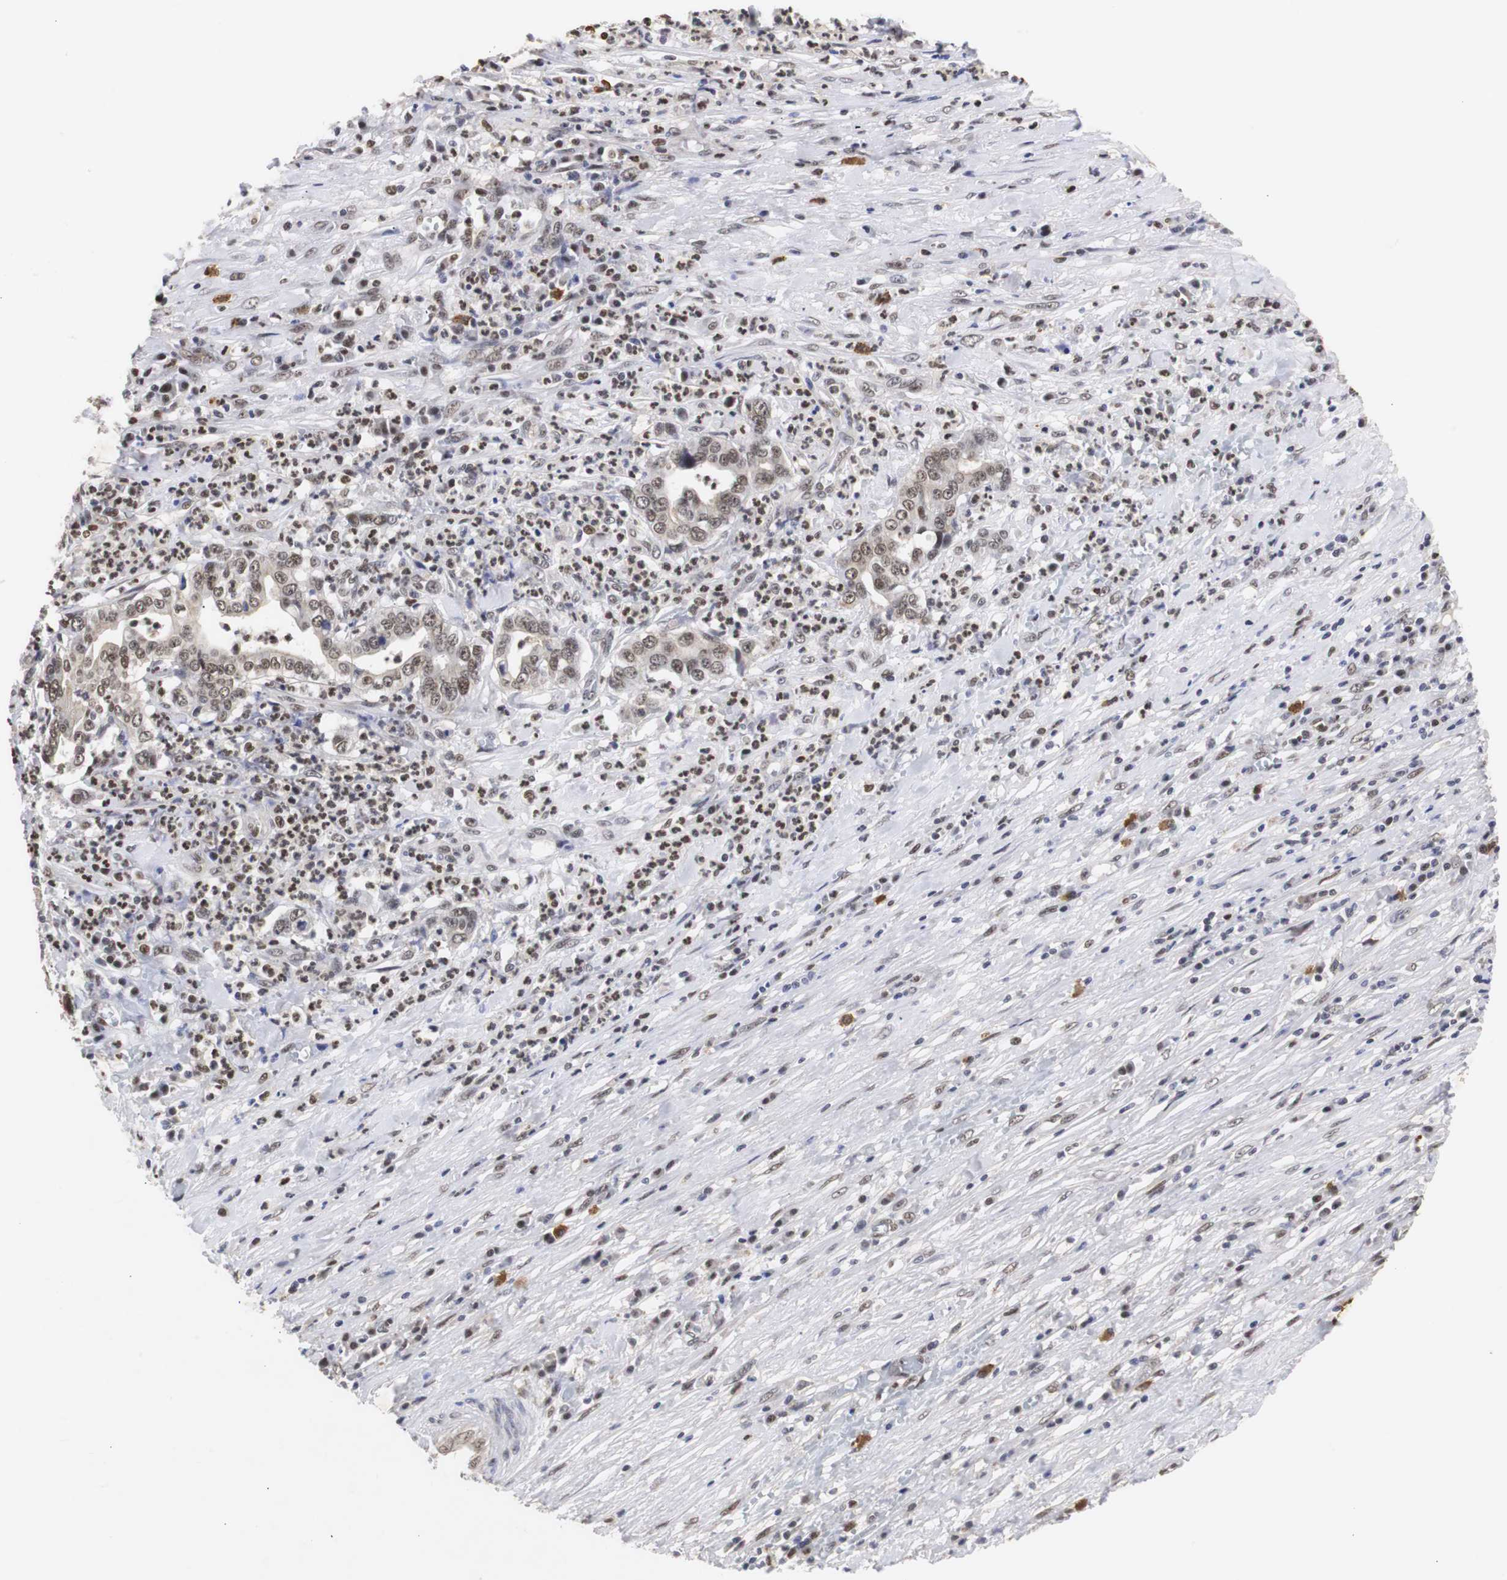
{"staining": {"intensity": "strong", "quantity": ">75%", "location": "cytoplasmic/membranous,nuclear"}, "tissue": "liver cancer", "cell_type": "Tumor cells", "image_type": "cancer", "snomed": [{"axis": "morphology", "description": "Cholangiocarcinoma"}, {"axis": "topography", "description": "Liver"}], "caption": "An image of liver cancer stained for a protein reveals strong cytoplasmic/membranous and nuclear brown staining in tumor cells. (DAB IHC, brown staining for protein, blue staining for nuclei).", "gene": "ZFC3H1", "patient": {"sex": "female", "age": 61}}